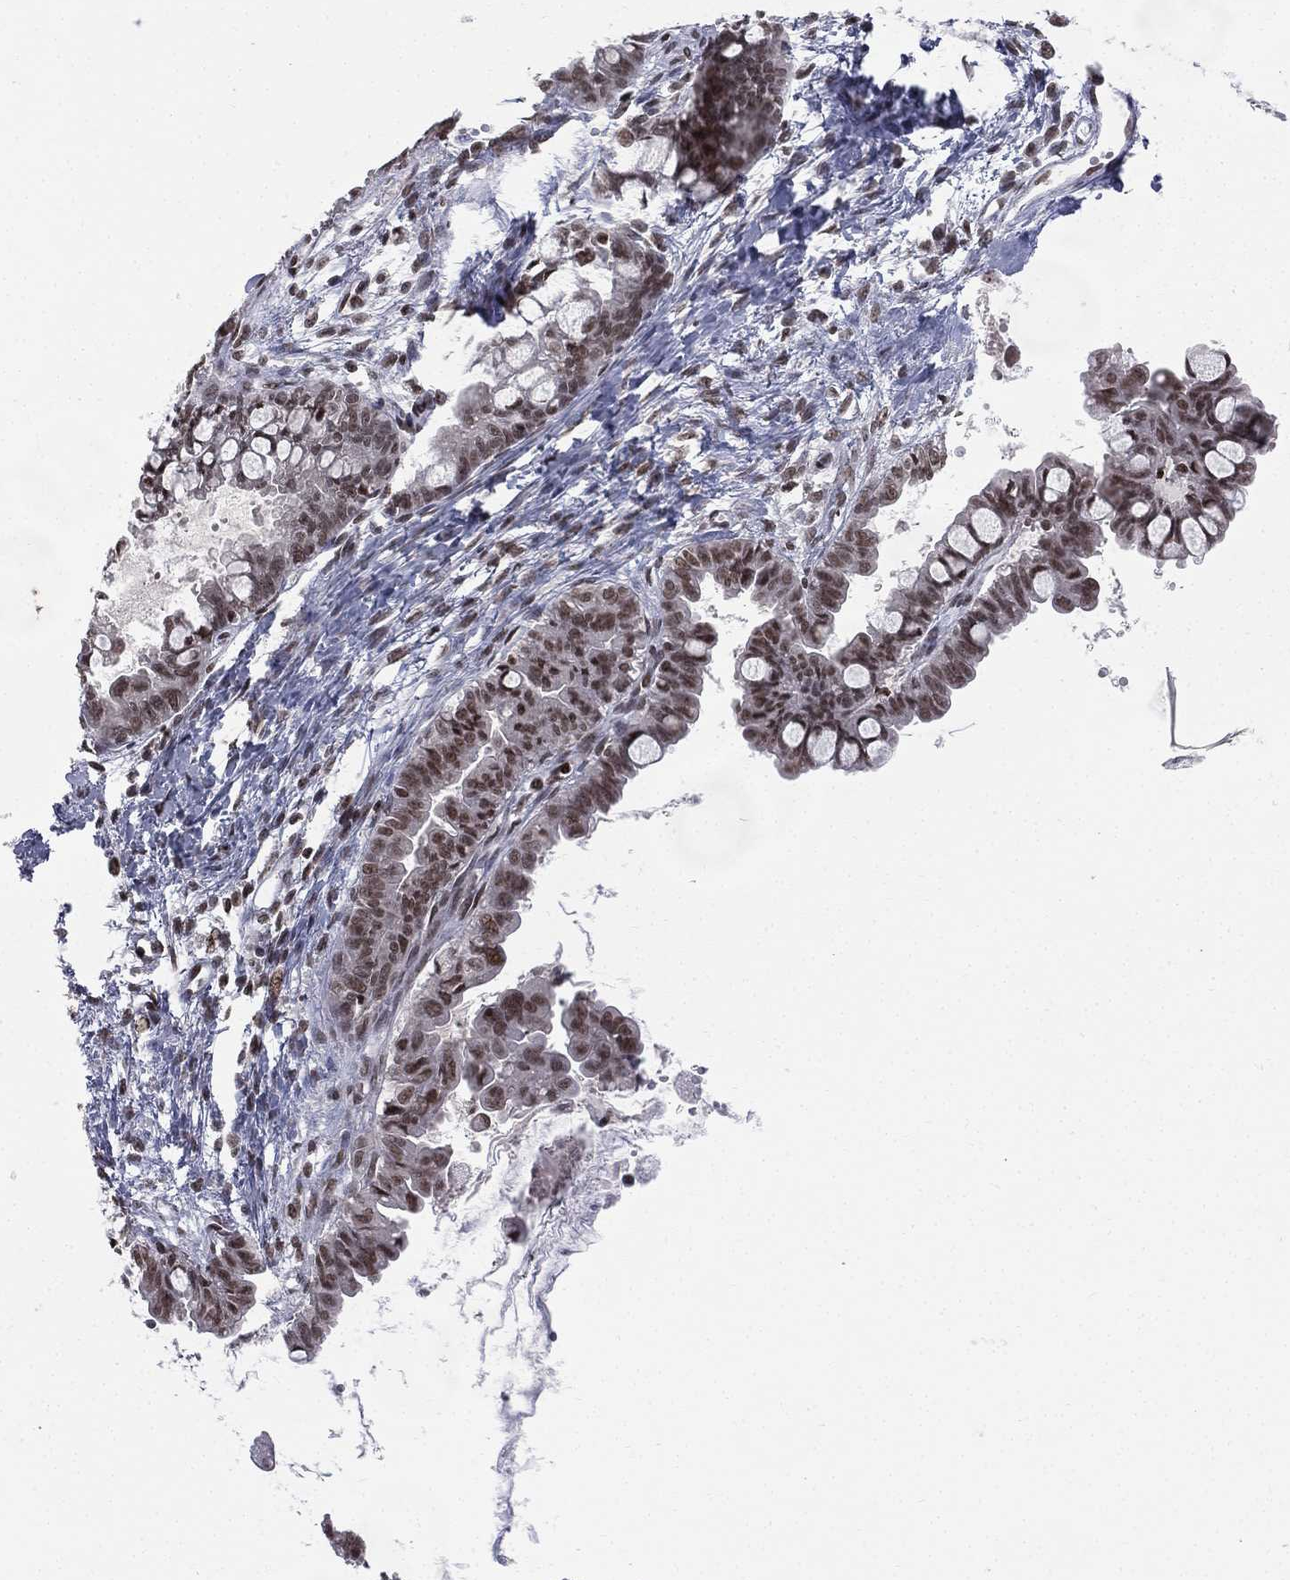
{"staining": {"intensity": "moderate", "quantity": ">75%", "location": "nuclear"}, "tissue": "ovarian cancer", "cell_type": "Tumor cells", "image_type": "cancer", "snomed": [{"axis": "morphology", "description": "Cystadenocarcinoma, mucinous, NOS"}, {"axis": "topography", "description": "Ovary"}], "caption": "There is medium levels of moderate nuclear positivity in tumor cells of ovarian cancer (mucinous cystadenocarcinoma), as demonstrated by immunohistochemical staining (brown color).", "gene": "RFX7", "patient": {"sex": "female", "age": 63}}